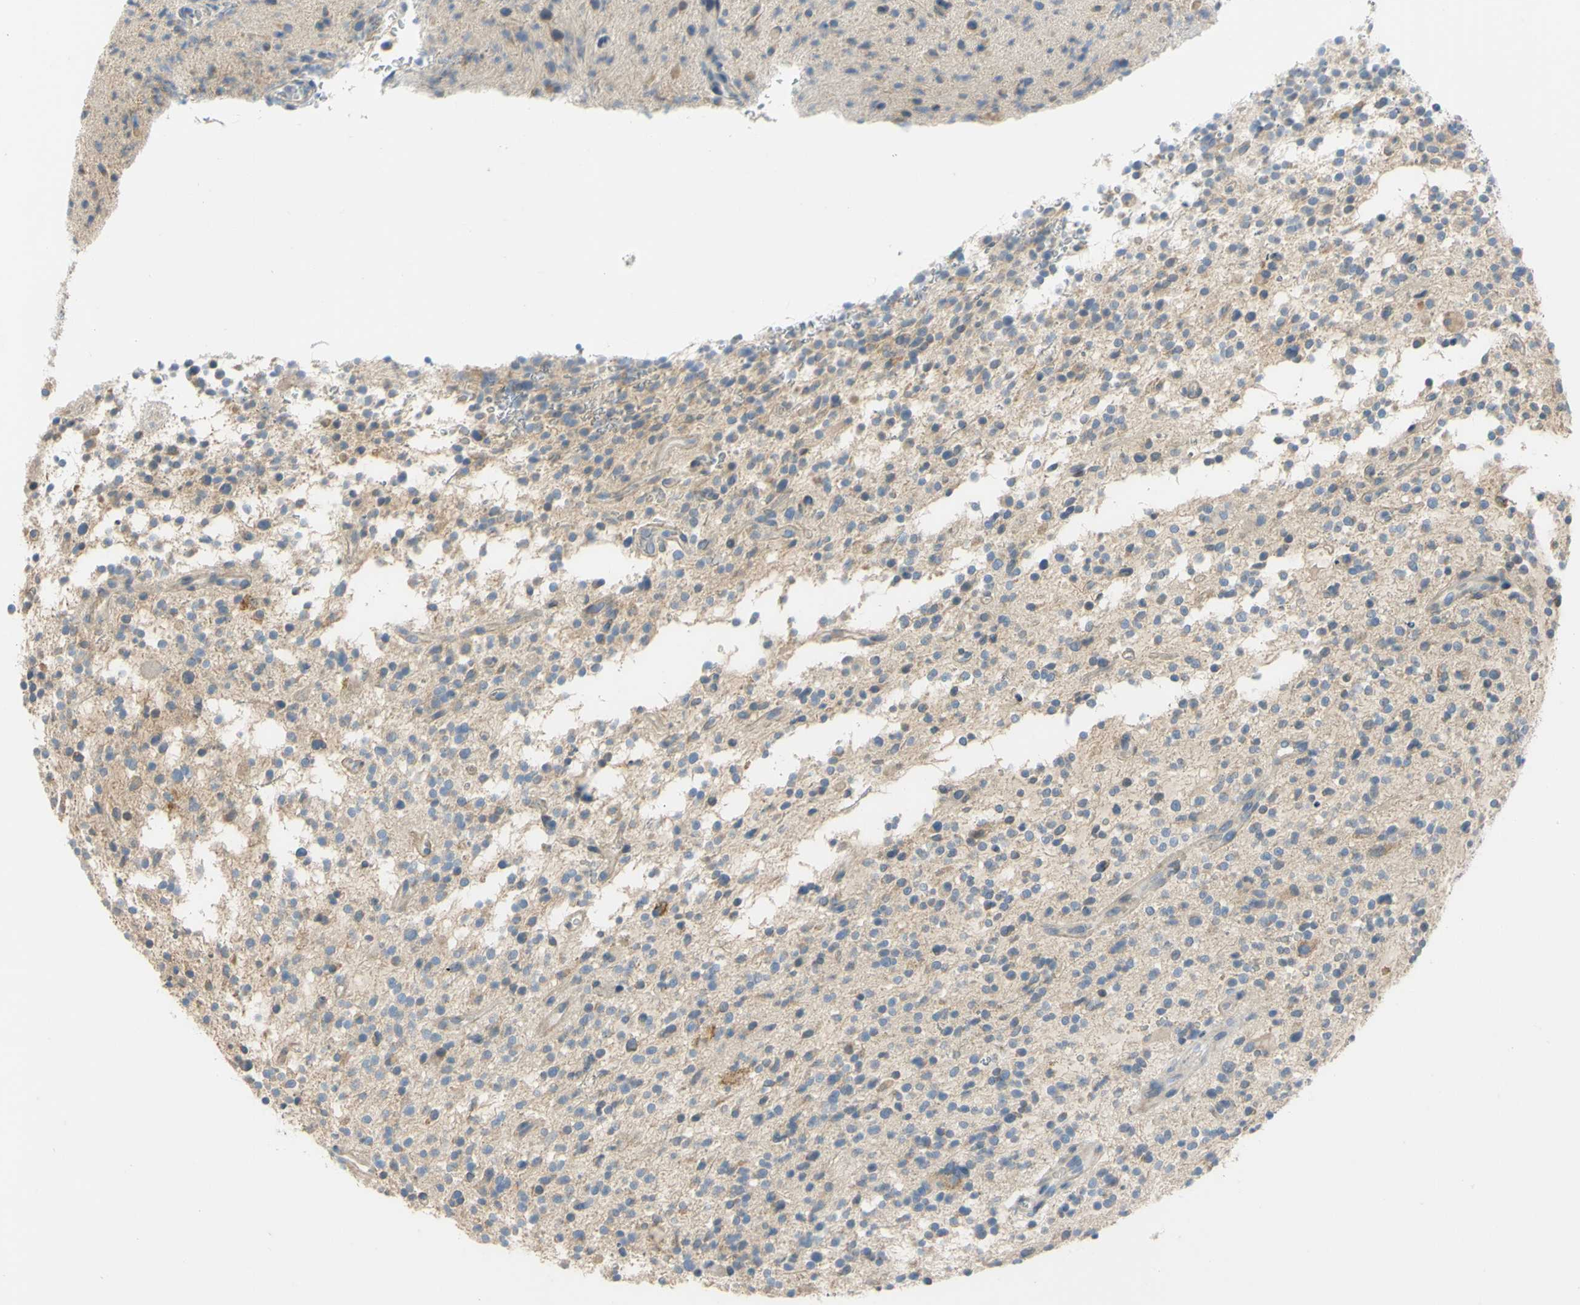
{"staining": {"intensity": "weak", "quantity": "25%-75%", "location": "cytoplasmic/membranous"}, "tissue": "glioma", "cell_type": "Tumor cells", "image_type": "cancer", "snomed": [{"axis": "morphology", "description": "Glioma, malignant, High grade"}, {"axis": "topography", "description": "Brain"}], "caption": "There is low levels of weak cytoplasmic/membranous positivity in tumor cells of malignant glioma (high-grade), as demonstrated by immunohistochemical staining (brown color).", "gene": "CCNB2", "patient": {"sex": "male", "age": 48}}